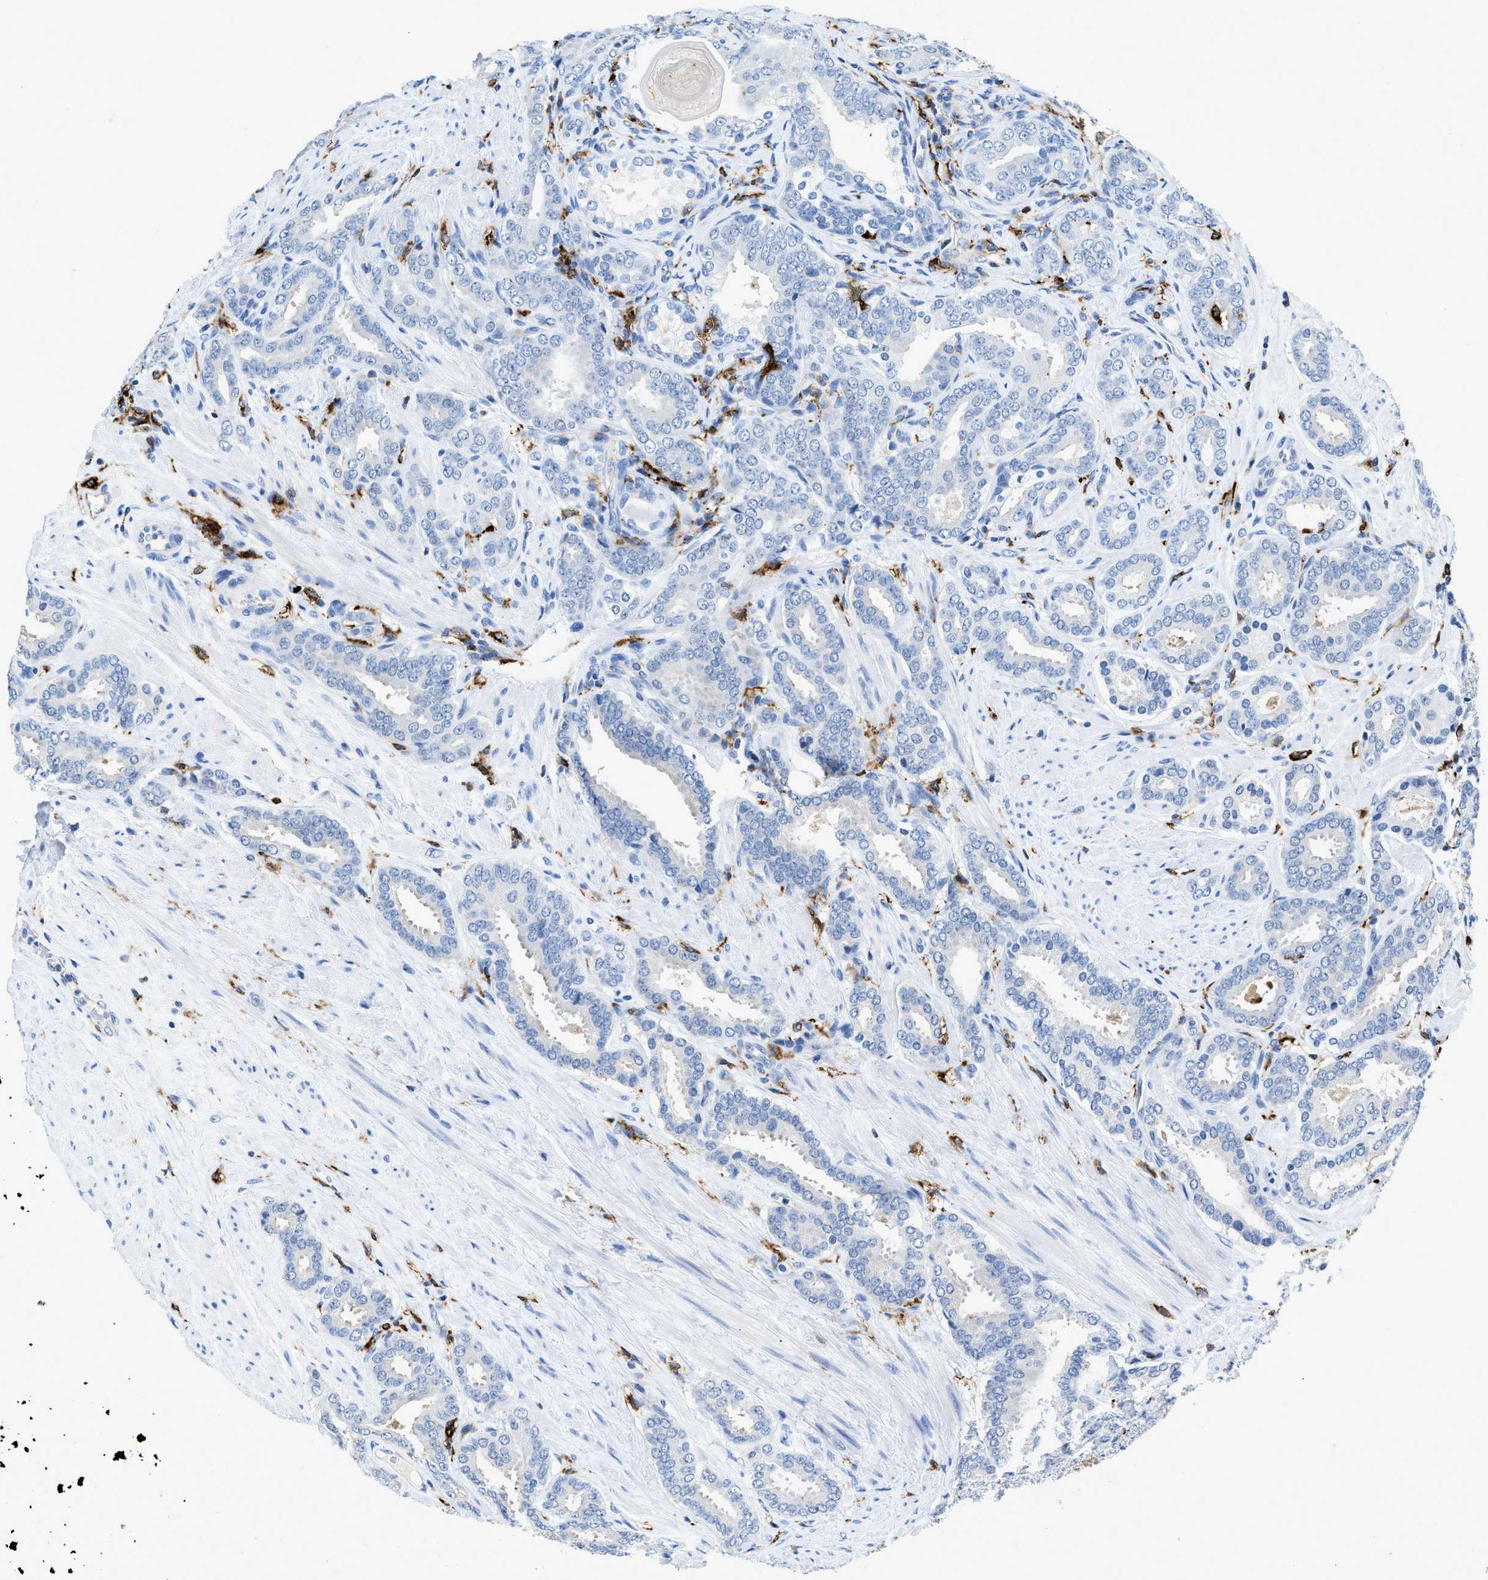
{"staining": {"intensity": "negative", "quantity": "none", "location": "none"}, "tissue": "prostate cancer", "cell_type": "Tumor cells", "image_type": "cancer", "snomed": [{"axis": "morphology", "description": "Adenocarcinoma, Low grade"}, {"axis": "topography", "description": "Prostate"}], "caption": "Tumor cells show no significant positivity in low-grade adenocarcinoma (prostate). Nuclei are stained in blue.", "gene": "CD226", "patient": {"sex": "male", "age": 69}}